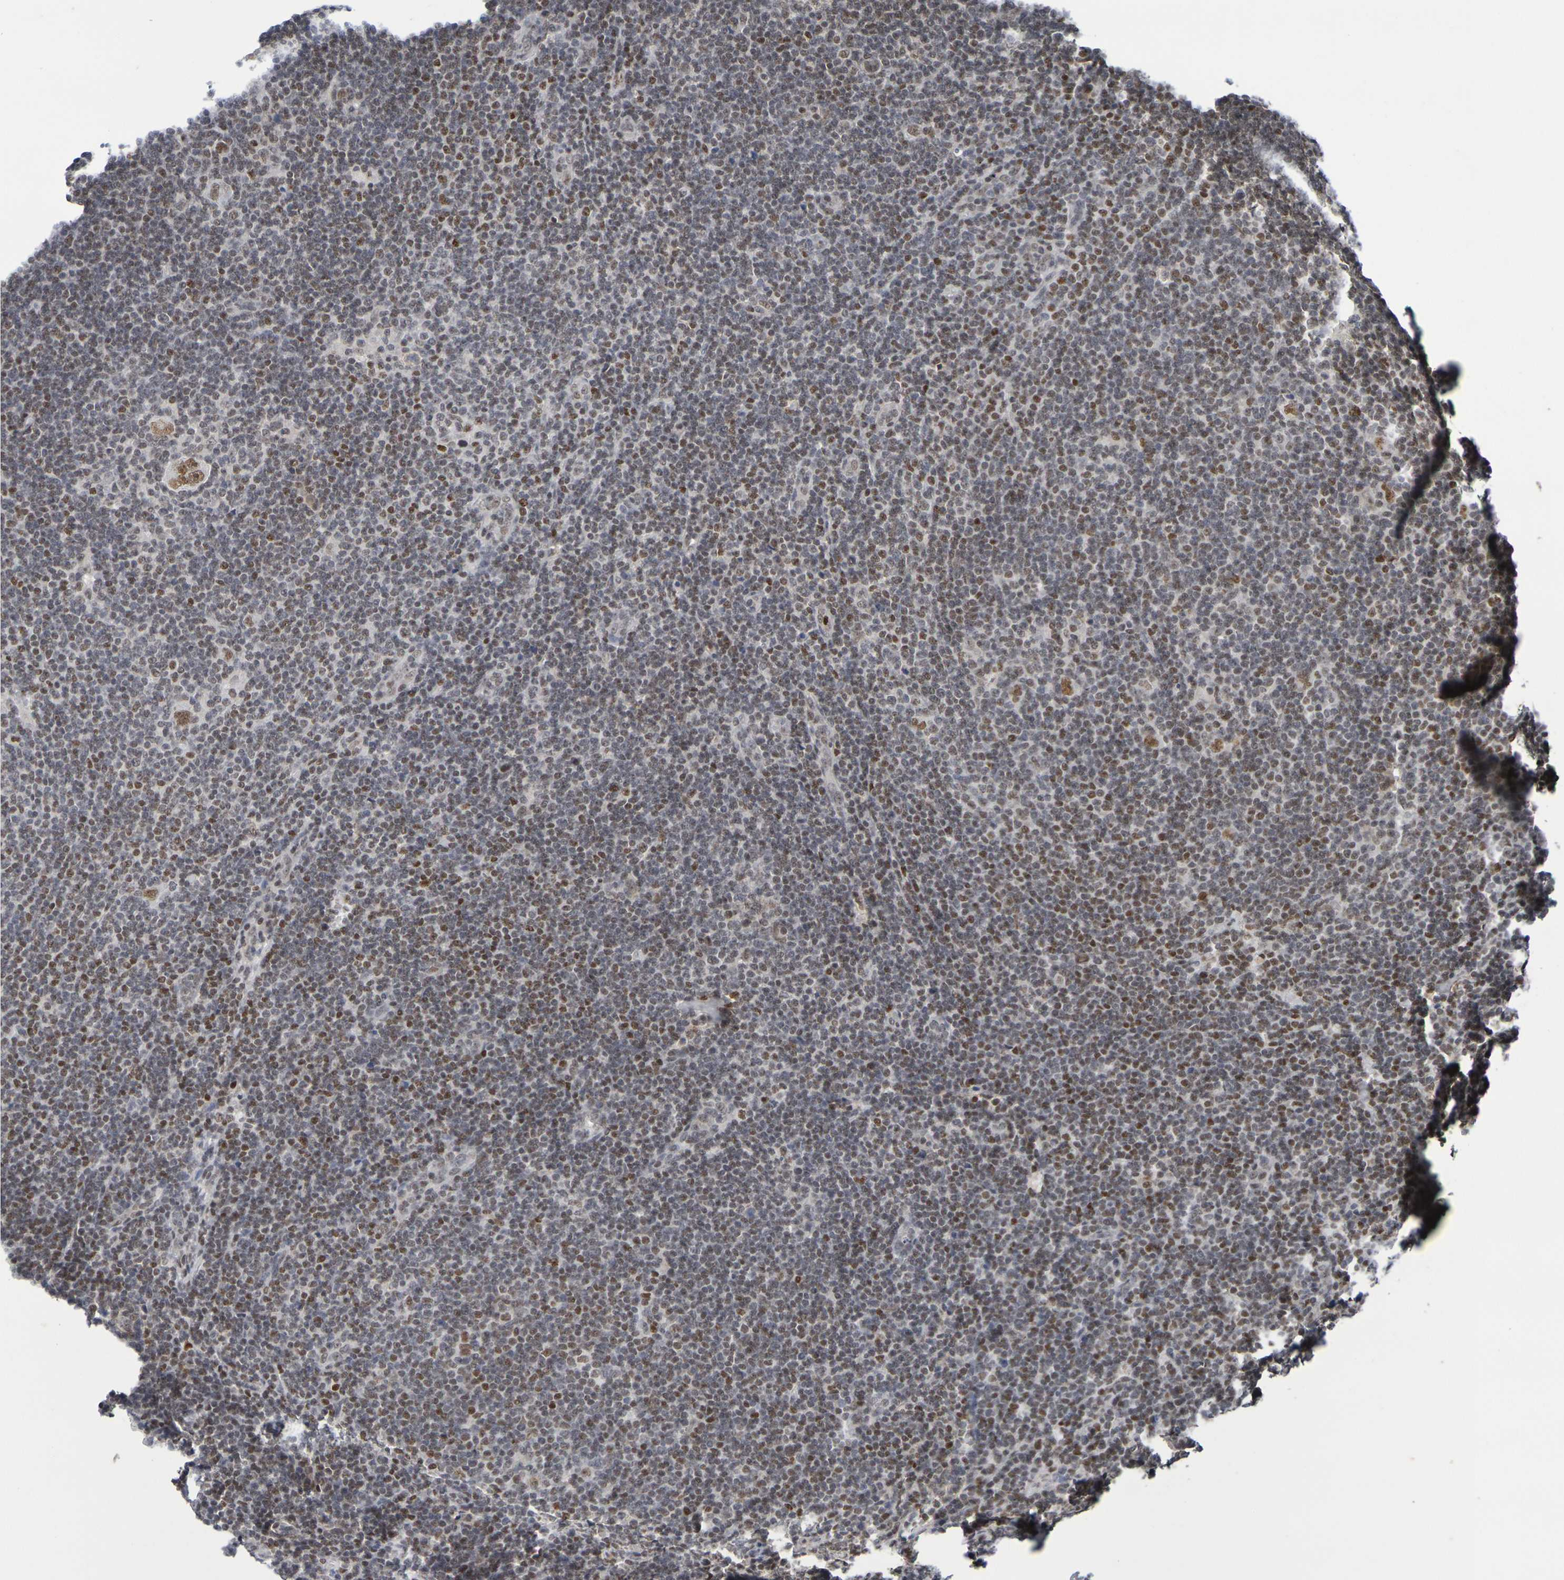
{"staining": {"intensity": "moderate", "quantity": ">75%", "location": "nuclear"}, "tissue": "lymphoma", "cell_type": "Tumor cells", "image_type": "cancer", "snomed": [{"axis": "morphology", "description": "Hodgkin's disease, NOS"}, {"axis": "topography", "description": "Lymph node"}], "caption": "Protein expression analysis of Hodgkin's disease exhibits moderate nuclear expression in approximately >75% of tumor cells. The protein is shown in brown color, while the nuclei are stained blue.", "gene": "TERF2", "patient": {"sex": "female", "age": 57}}